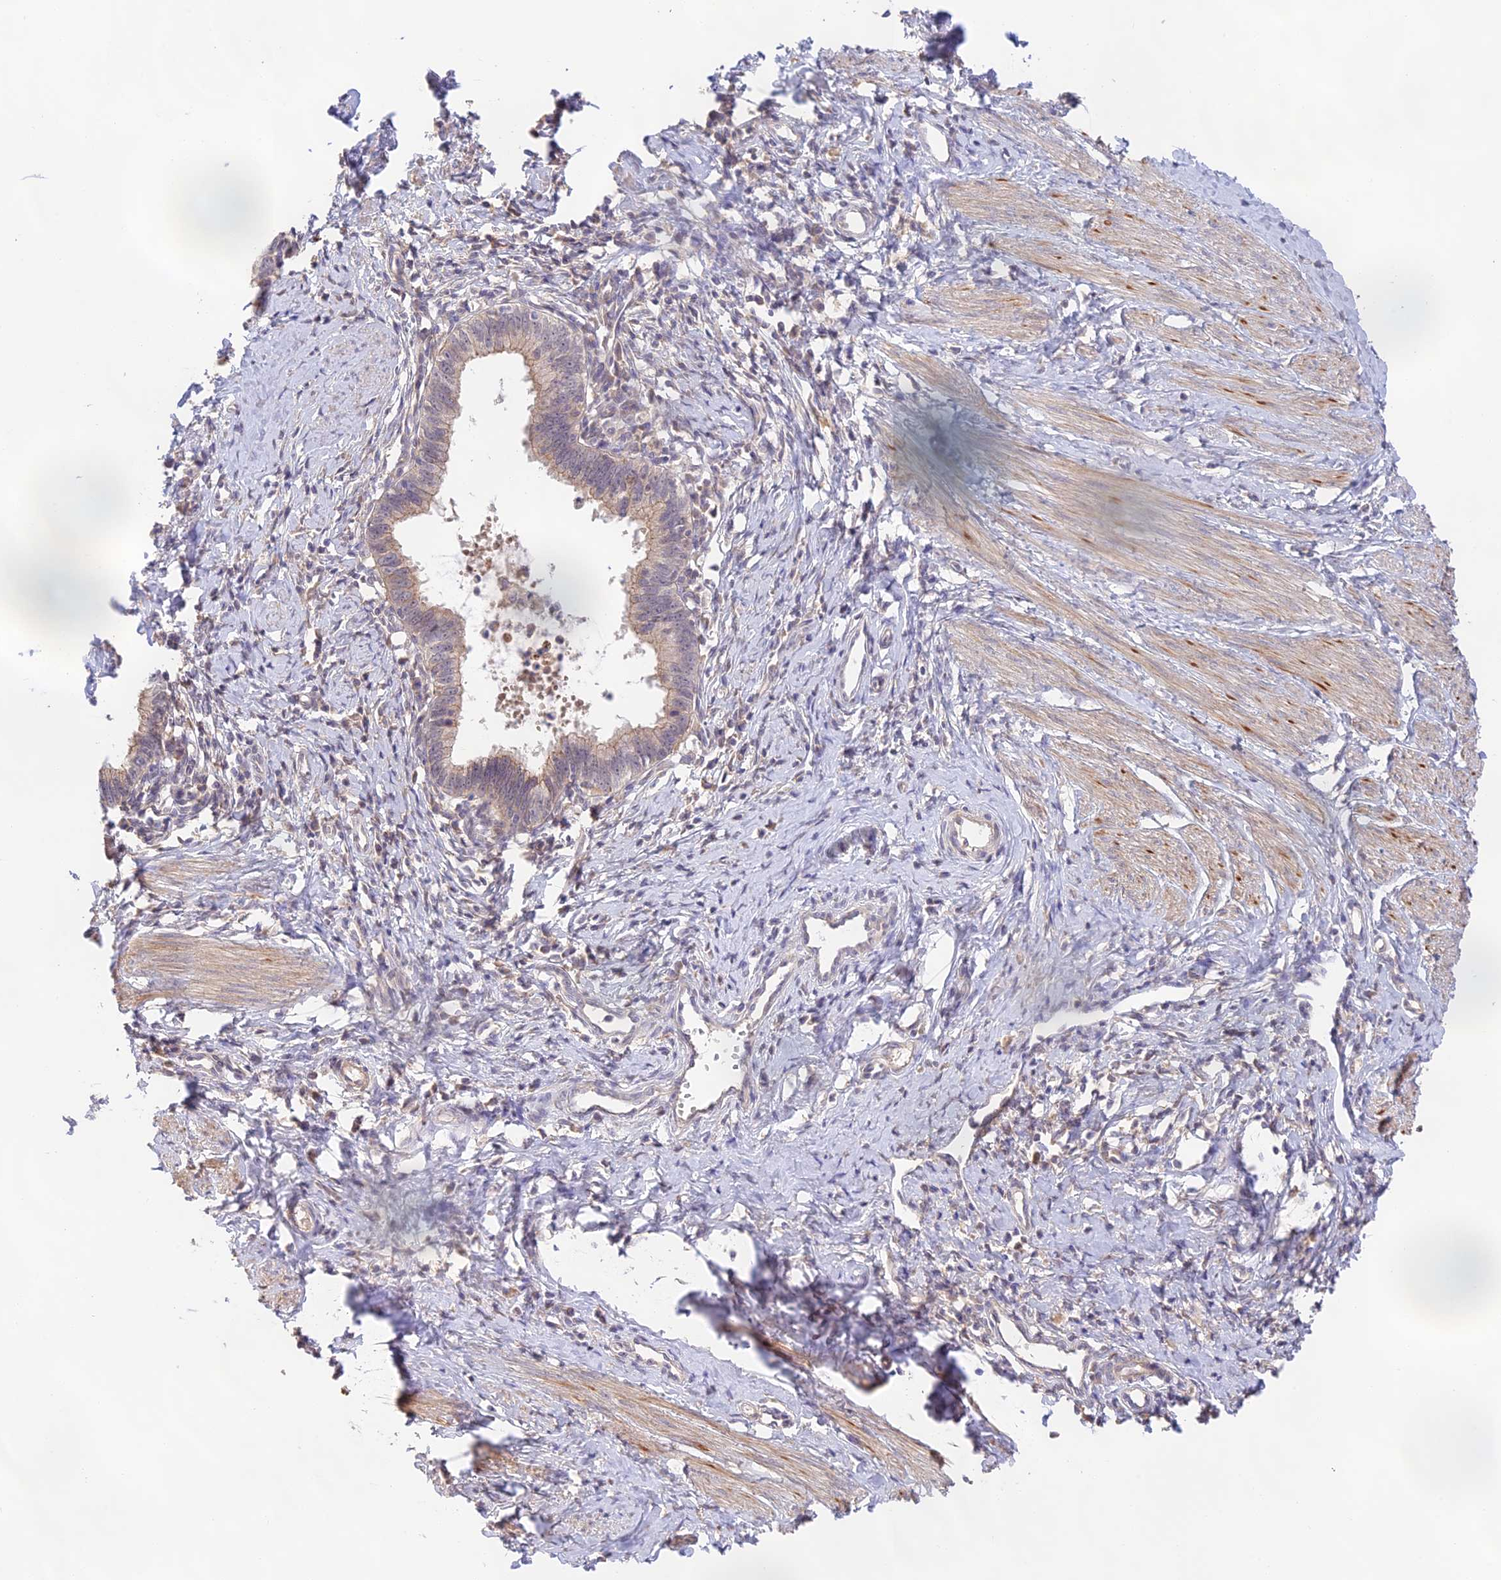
{"staining": {"intensity": "weak", "quantity": "25%-75%", "location": "cytoplasmic/membranous"}, "tissue": "cervical cancer", "cell_type": "Tumor cells", "image_type": "cancer", "snomed": [{"axis": "morphology", "description": "Adenocarcinoma, NOS"}, {"axis": "topography", "description": "Cervix"}], "caption": "Cervical cancer (adenocarcinoma) stained with immunohistochemistry displays weak cytoplasmic/membranous staining in about 25%-75% of tumor cells.", "gene": "CAMSAP3", "patient": {"sex": "female", "age": 36}}